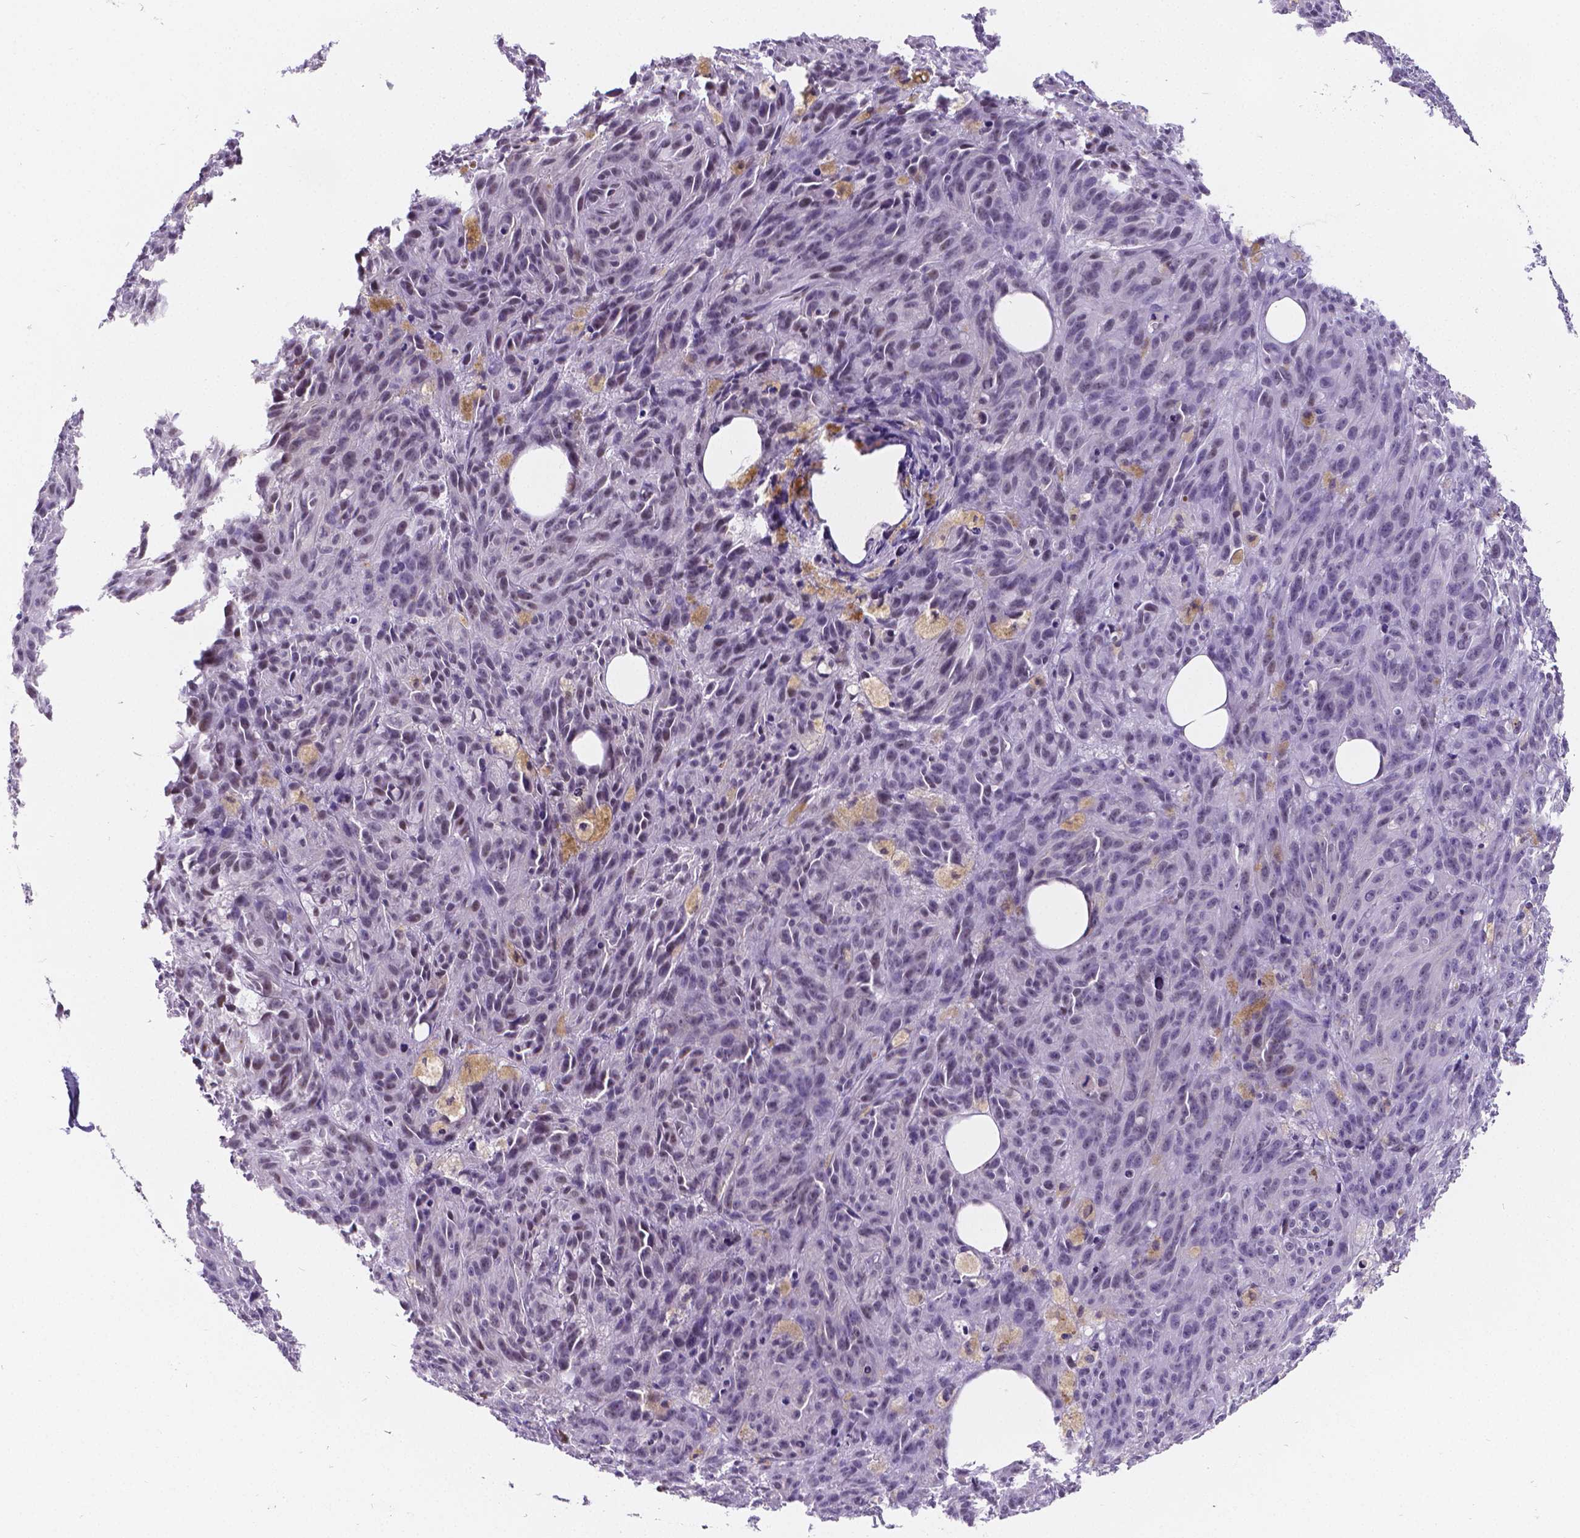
{"staining": {"intensity": "negative", "quantity": "none", "location": "none"}, "tissue": "melanoma", "cell_type": "Tumor cells", "image_type": "cancer", "snomed": [{"axis": "morphology", "description": "Malignant melanoma, NOS"}, {"axis": "topography", "description": "Skin"}], "caption": "There is no significant expression in tumor cells of melanoma.", "gene": "MEF2C", "patient": {"sex": "female", "age": 34}}